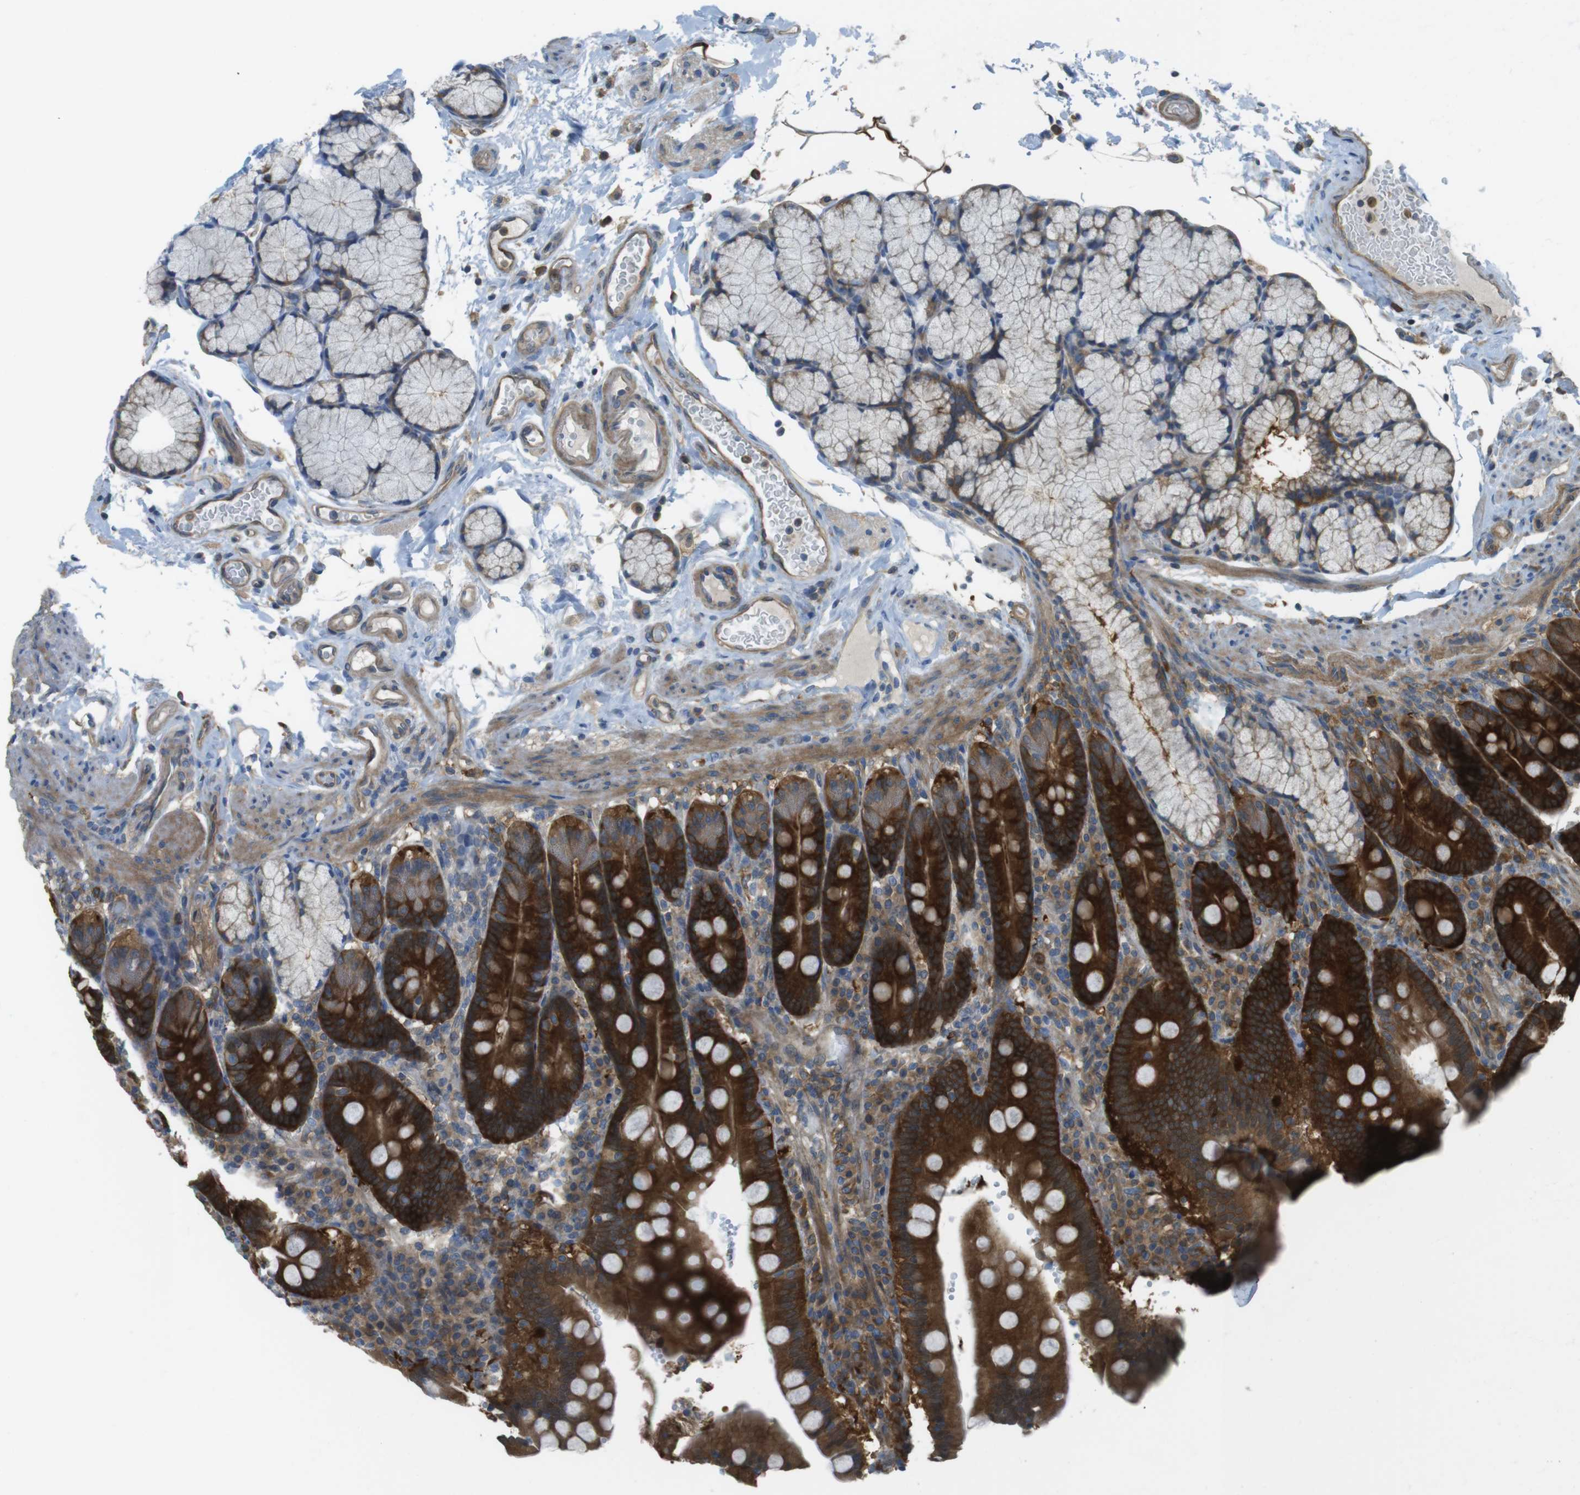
{"staining": {"intensity": "strong", "quantity": ">75%", "location": "cytoplasmic/membranous"}, "tissue": "duodenum", "cell_type": "Glandular cells", "image_type": "normal", "snomed": [{"axis": "morphology", "description": "Normal tissue, NOS"}, {"axis": "topography", "description": "Small intestine, NOS"}], "caption": "Immunohistochemical staining of unremarkable duodenum exhibits >75% levels of strong cytoplasmic/membranous protein staining in approximately >75% of glandular cells. The protein is shown in brown color, while the nuclei are stained blue.", "gene": "MTHFD1L", "patient": {"sex": "female", "age": 71}}